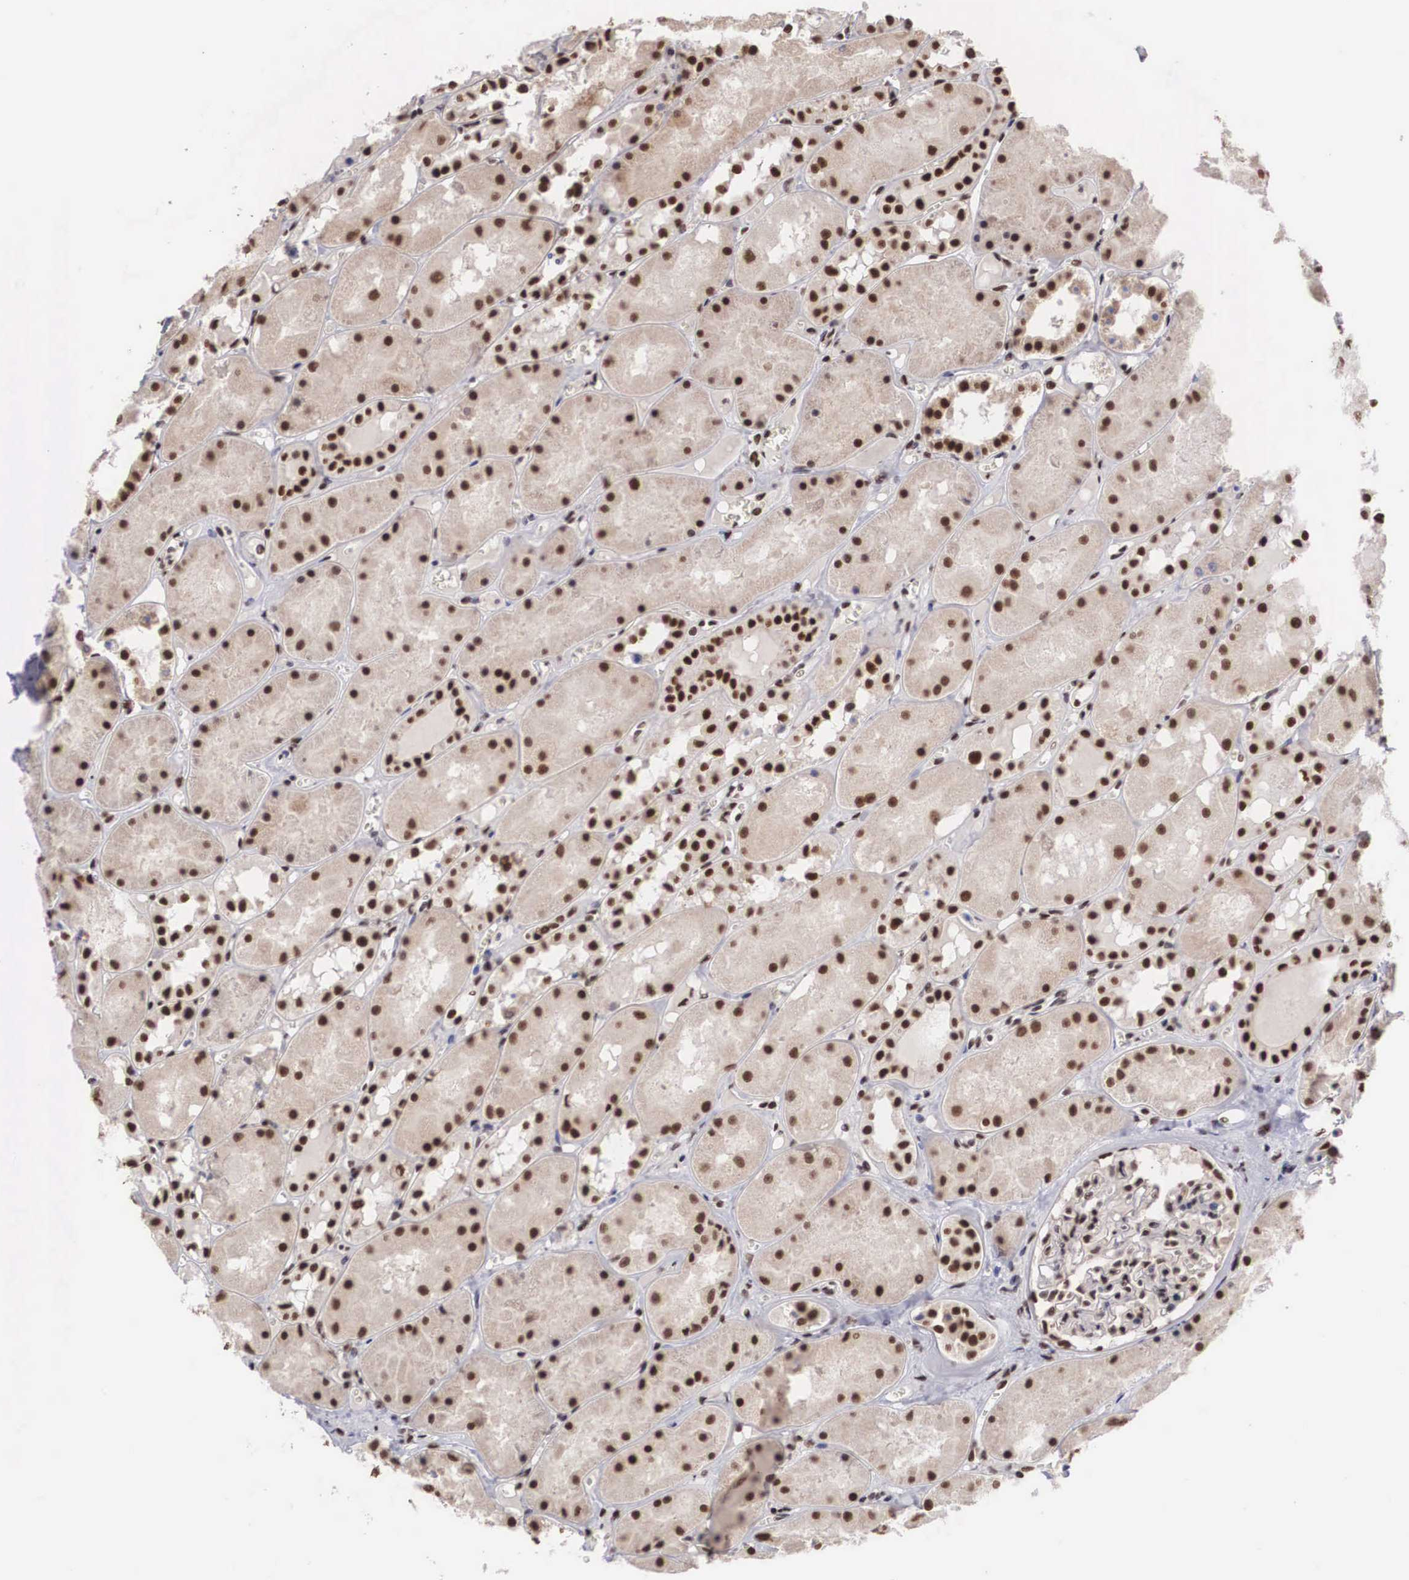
{"staining": {"intensity": "moderate", "quantity": "<25%", "location": "nuclear"}, "tissue": "kidney", "cell_type": "Cells in glomeruli", "image_type": "normal", "snomed": [{"axis": "morphology", "description": "Normal tissue, NOS"}, {"axis": "topography", "description": "Kidney"}], "caption": "Immunohistochemical staining of unremarkable kidney demonstrates low levels of moderate nuclear positivity in about <25% of cells in glomeruli. (DAB (3,3'-diaminobenzidine) IHC, brown staining for protein, blue staining for nuclei).", "gene": "HTATSF1", "patient": {"sex": "male", "age": 36}}